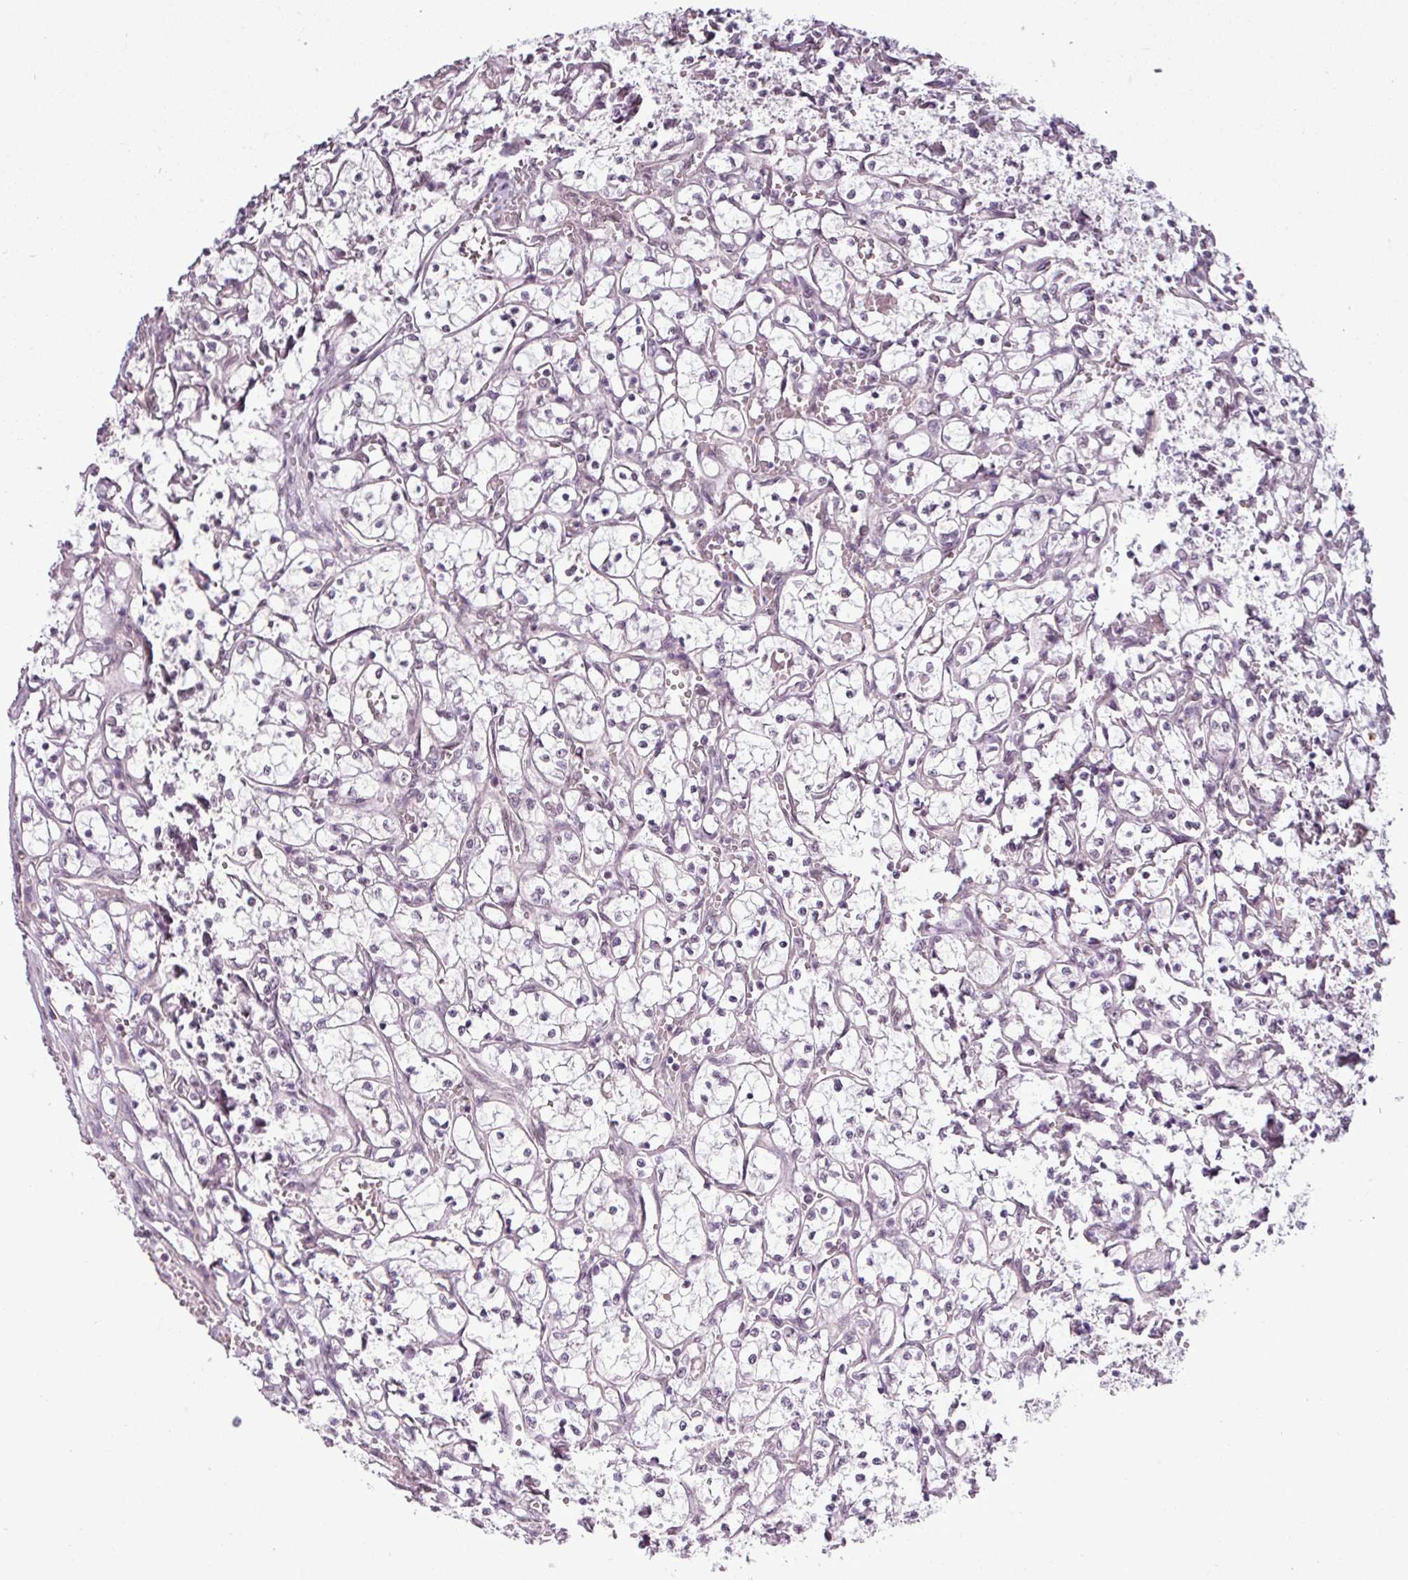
{"staining": {"intensity": "negative", "quantity": "none", "location": "none"}, "tissue": "renal cancer", "cell_type": "Tumor cells", "image_type": "cancer", "snomed": [{"axis": "morphology", "description": "Adenocarcinoma, NOS"}, {"axis": "topography", "description": "Kidney"}], "caption": "Tumor cells are negative for brown protein staining in adenocarcinoma (renal).", "gene": "GPT2", "patient": {"sex": "female", "age": 69}}